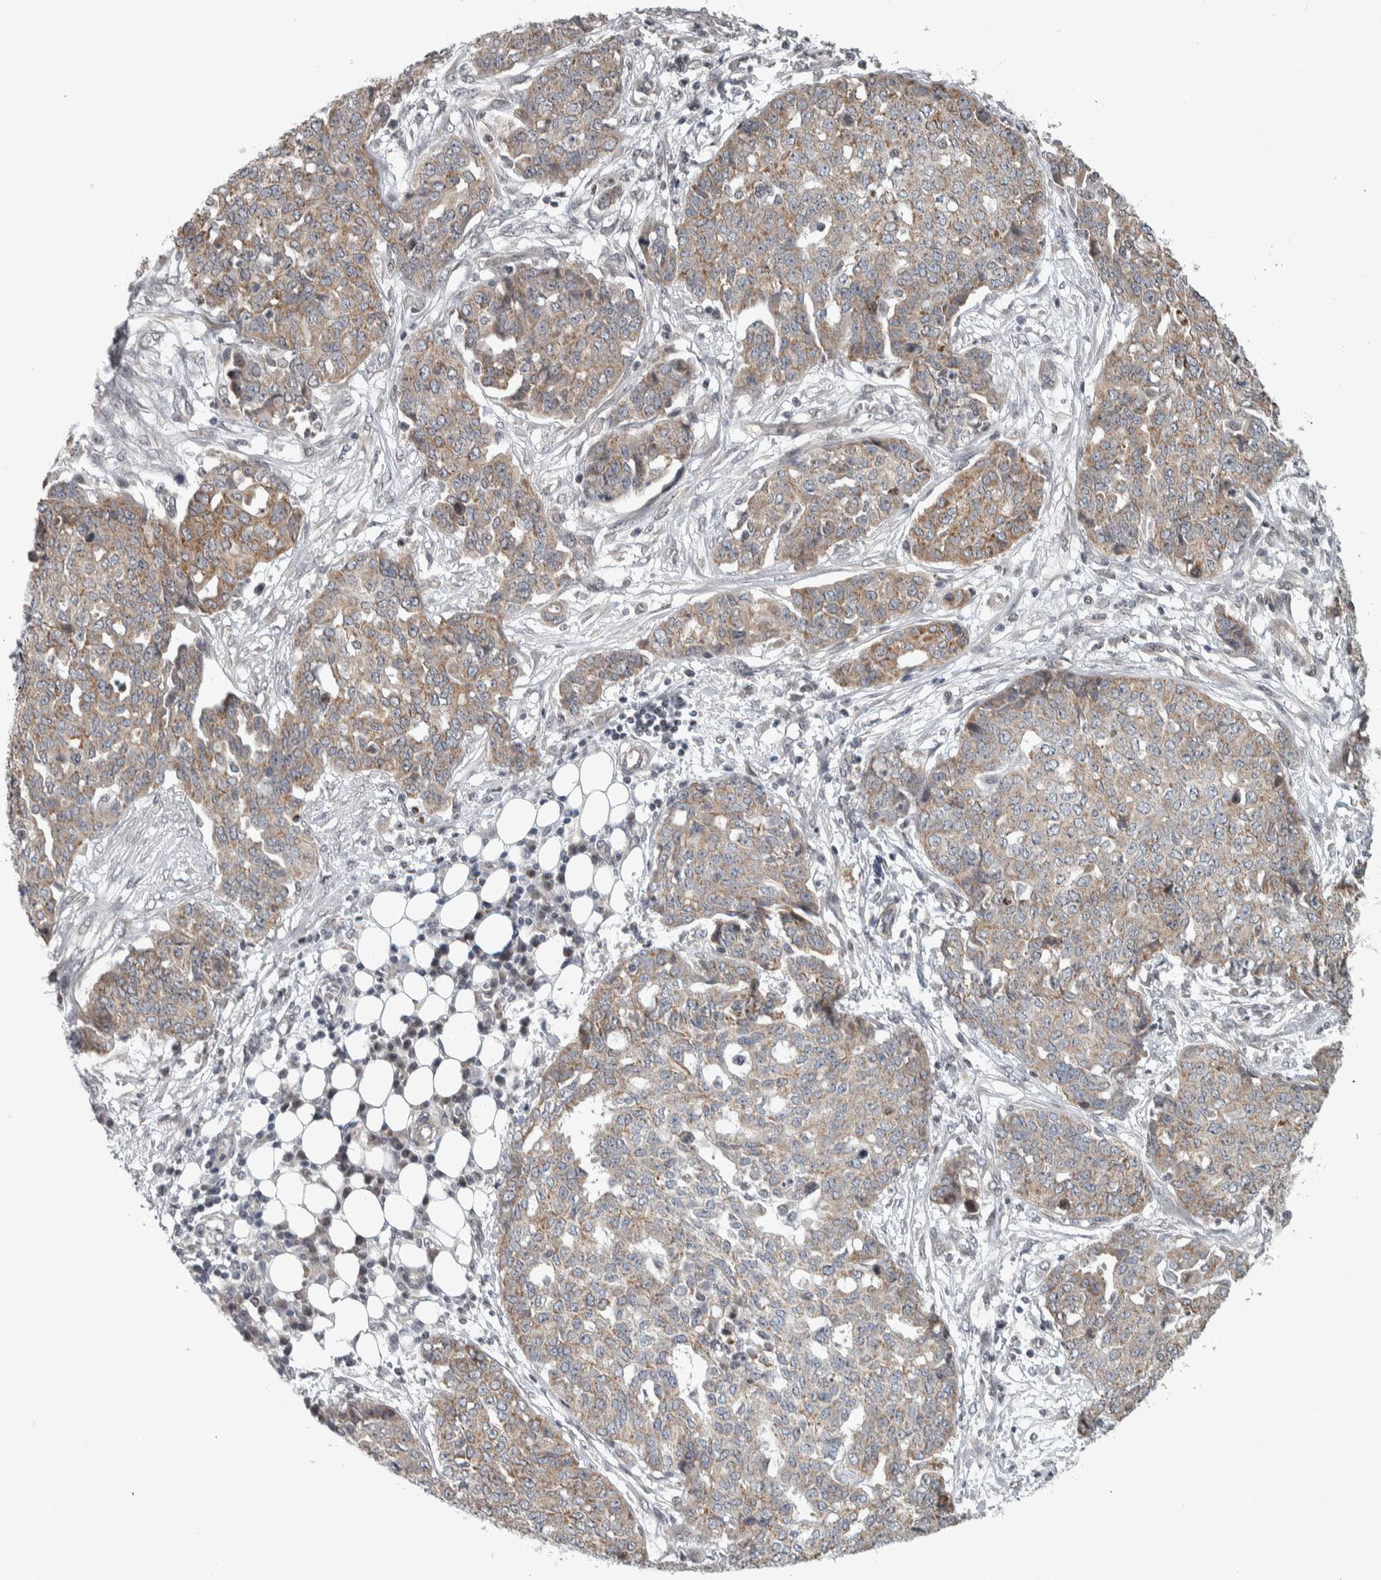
{"staining": {"intensity": "weak", "quantity": ">75%", "location": "cytoplasmic/membranous"}, "tissue": "ovarian cancer", "cell_type": "Tumor cells", "image_type": "cancer", "snomed": [{"axis": "morphology", "description": "Cystadenocarcinoma, serous, NOS"}, {"axis": "topography", "description": "Soft tissue"}, {"axis": "topography", "description": "Ovary"}], "caption": "Immunohistochemical staining of ovarian serous cystadenocarcinoma displays low levels of weak cytoplasmic/membranous protein staining in about >75% of tumor cells.", "gene": "CWC27", "patient": {"sex": "female", "age": 57}}